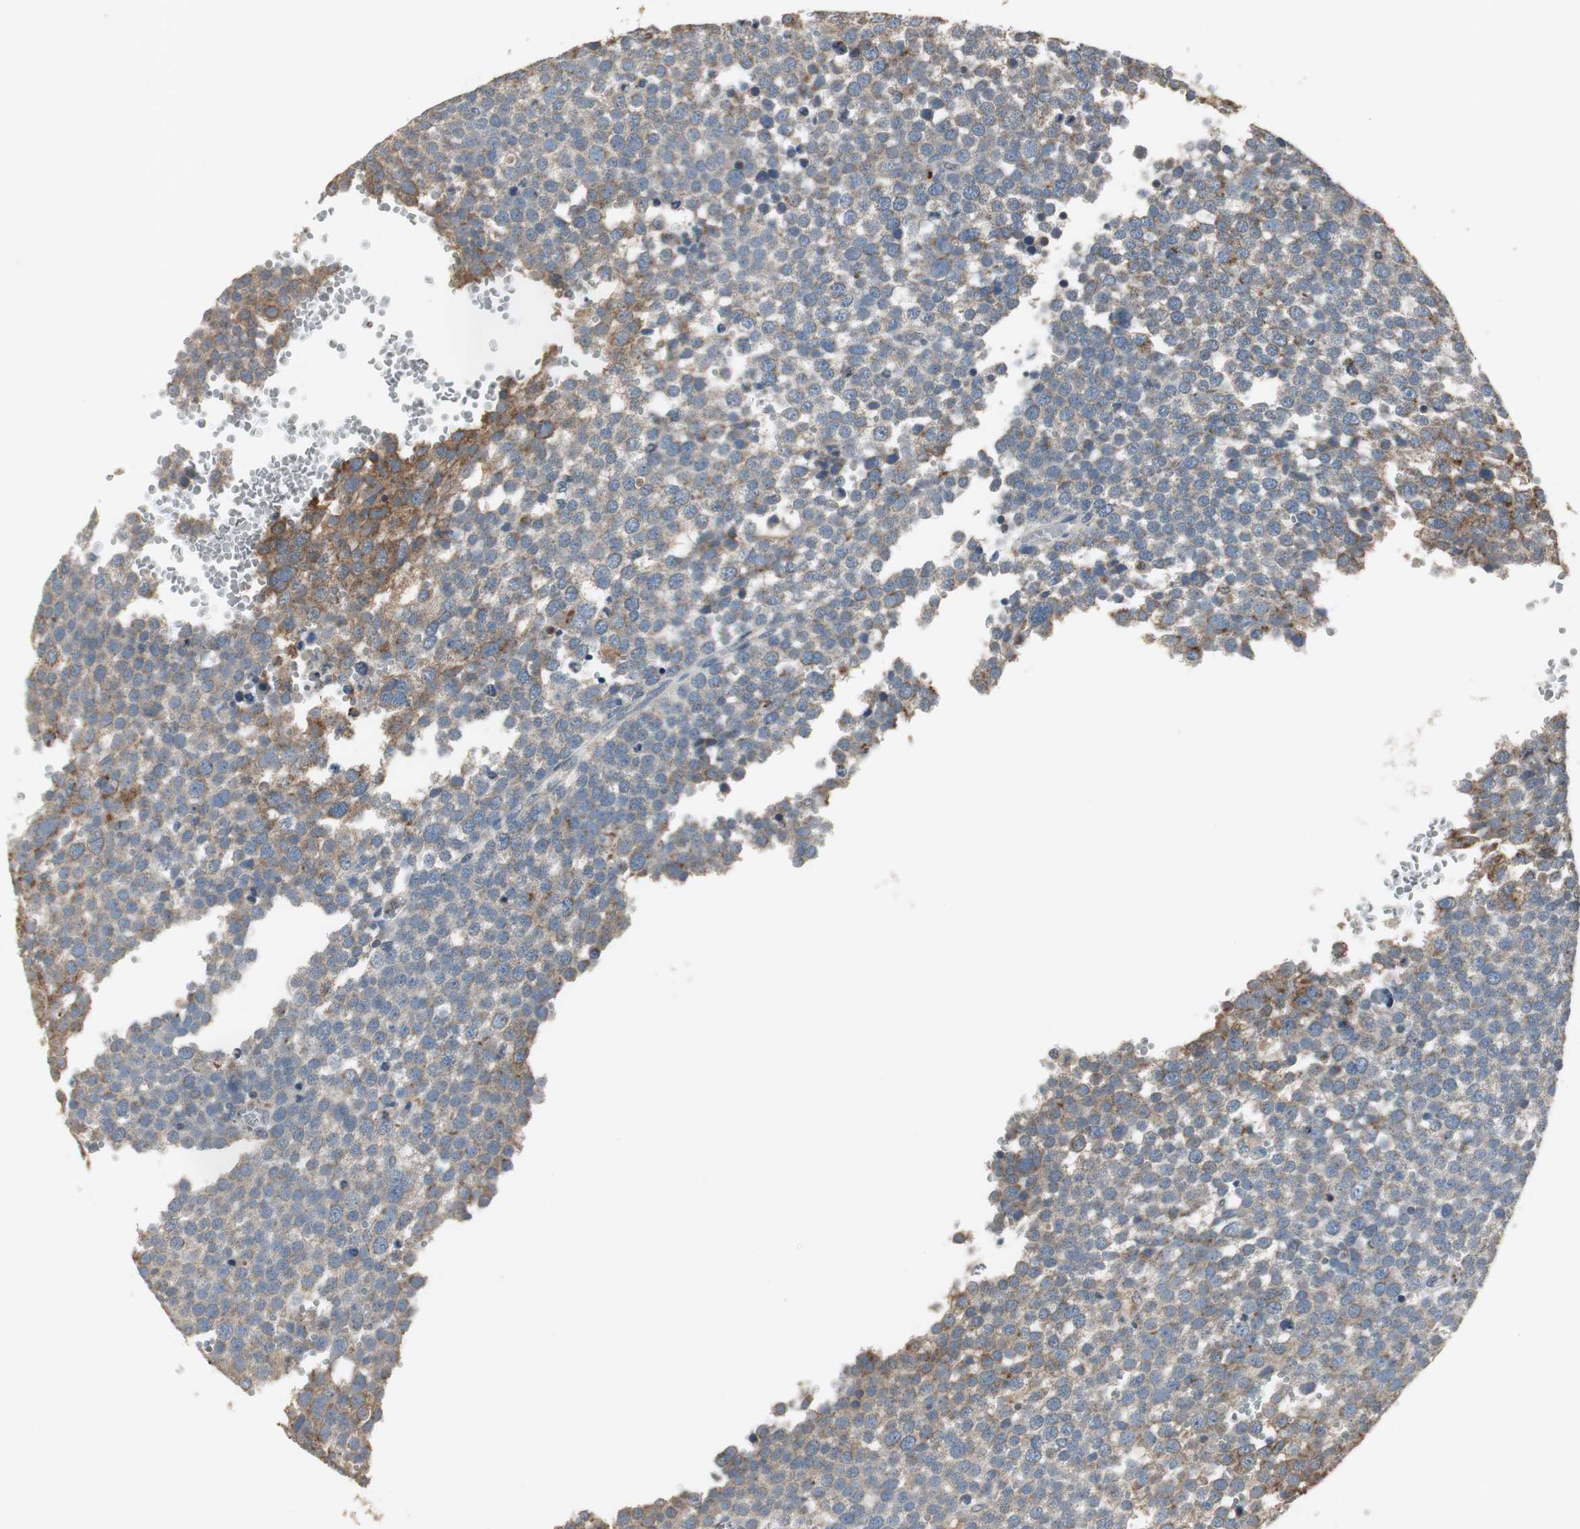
{"staining": {"intensity": "moderate", "quantity": "25%-75%", "location": "cytoplasmic/membranous"}, "tissue": "testis cancer", "cell_type": "Tumor cells", "image_type": "cancer", "snomed": [{"axis": "morphology", "description": "Seminoma, NOS"}, {"axis": "topography", "description": "Testis"}], "caption": "Immunohistochemical staining of human seminoma (testis) displays medium levels of moderate cytoplasmic/membranous staining in approximately 25%-75% of tumor cells. (brown staining indicates protein expression, while blue staining denotes nuclei).", "gene": "JTB", "patient": {"sex": "male", "age": 71}}